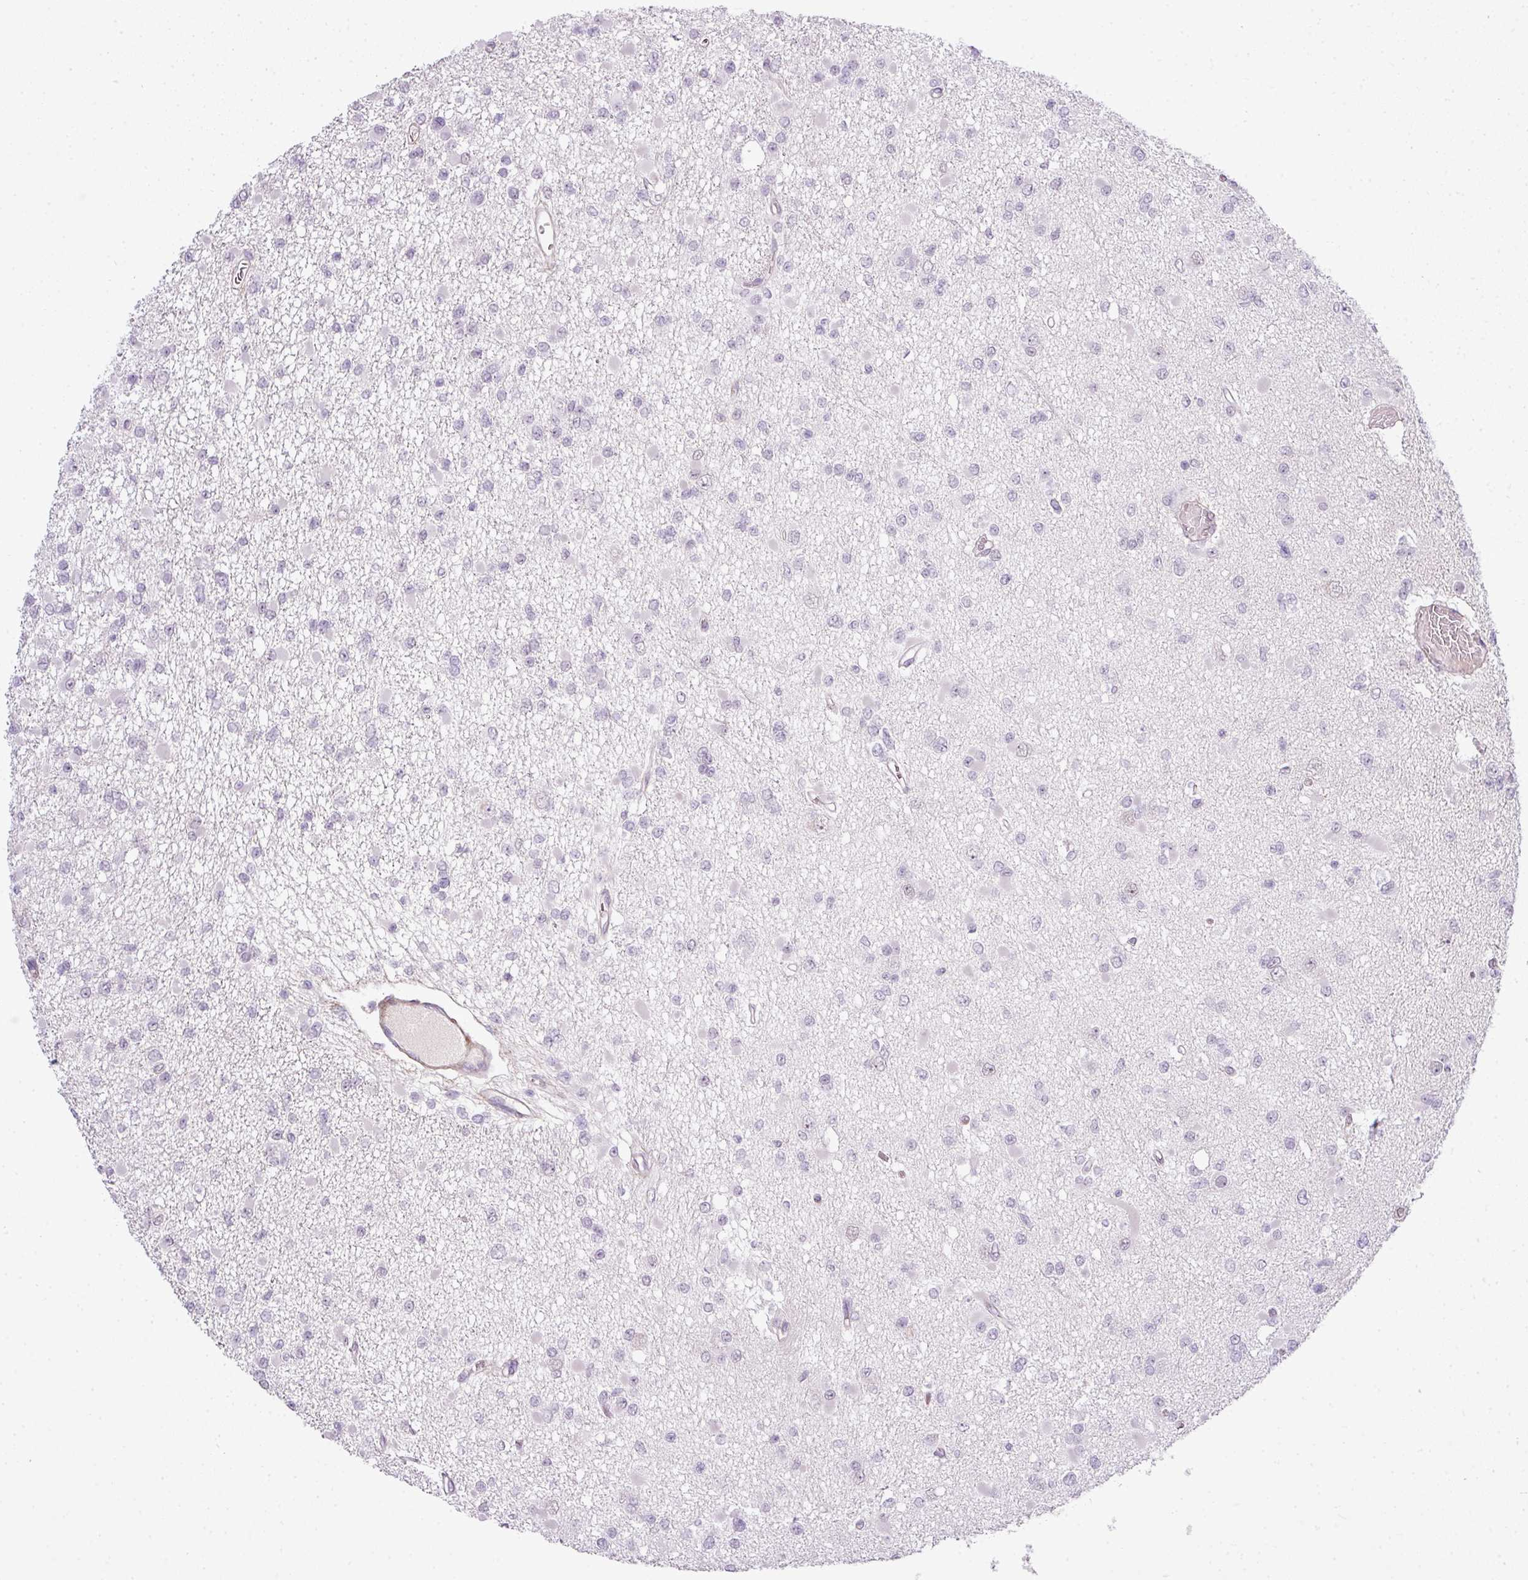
{"staining": {"intensity": "negative", "quantity": "none", "location": "none"}, "tissue": "glioma", "cell_type": "Tumor cells", "image_type": "cancer", "snomed": [{"axis": "morphology", "description": "Glioma, malignant, Low grade"}, {"axis": "topography", "description": "Brain"}], "caption": "Photomicrograph shows no protein staining in tumor cells of low-grade glioma (malignant) tissue.", "gene": "ZNF688", "patient": {"sex": "female", "age": 22}}